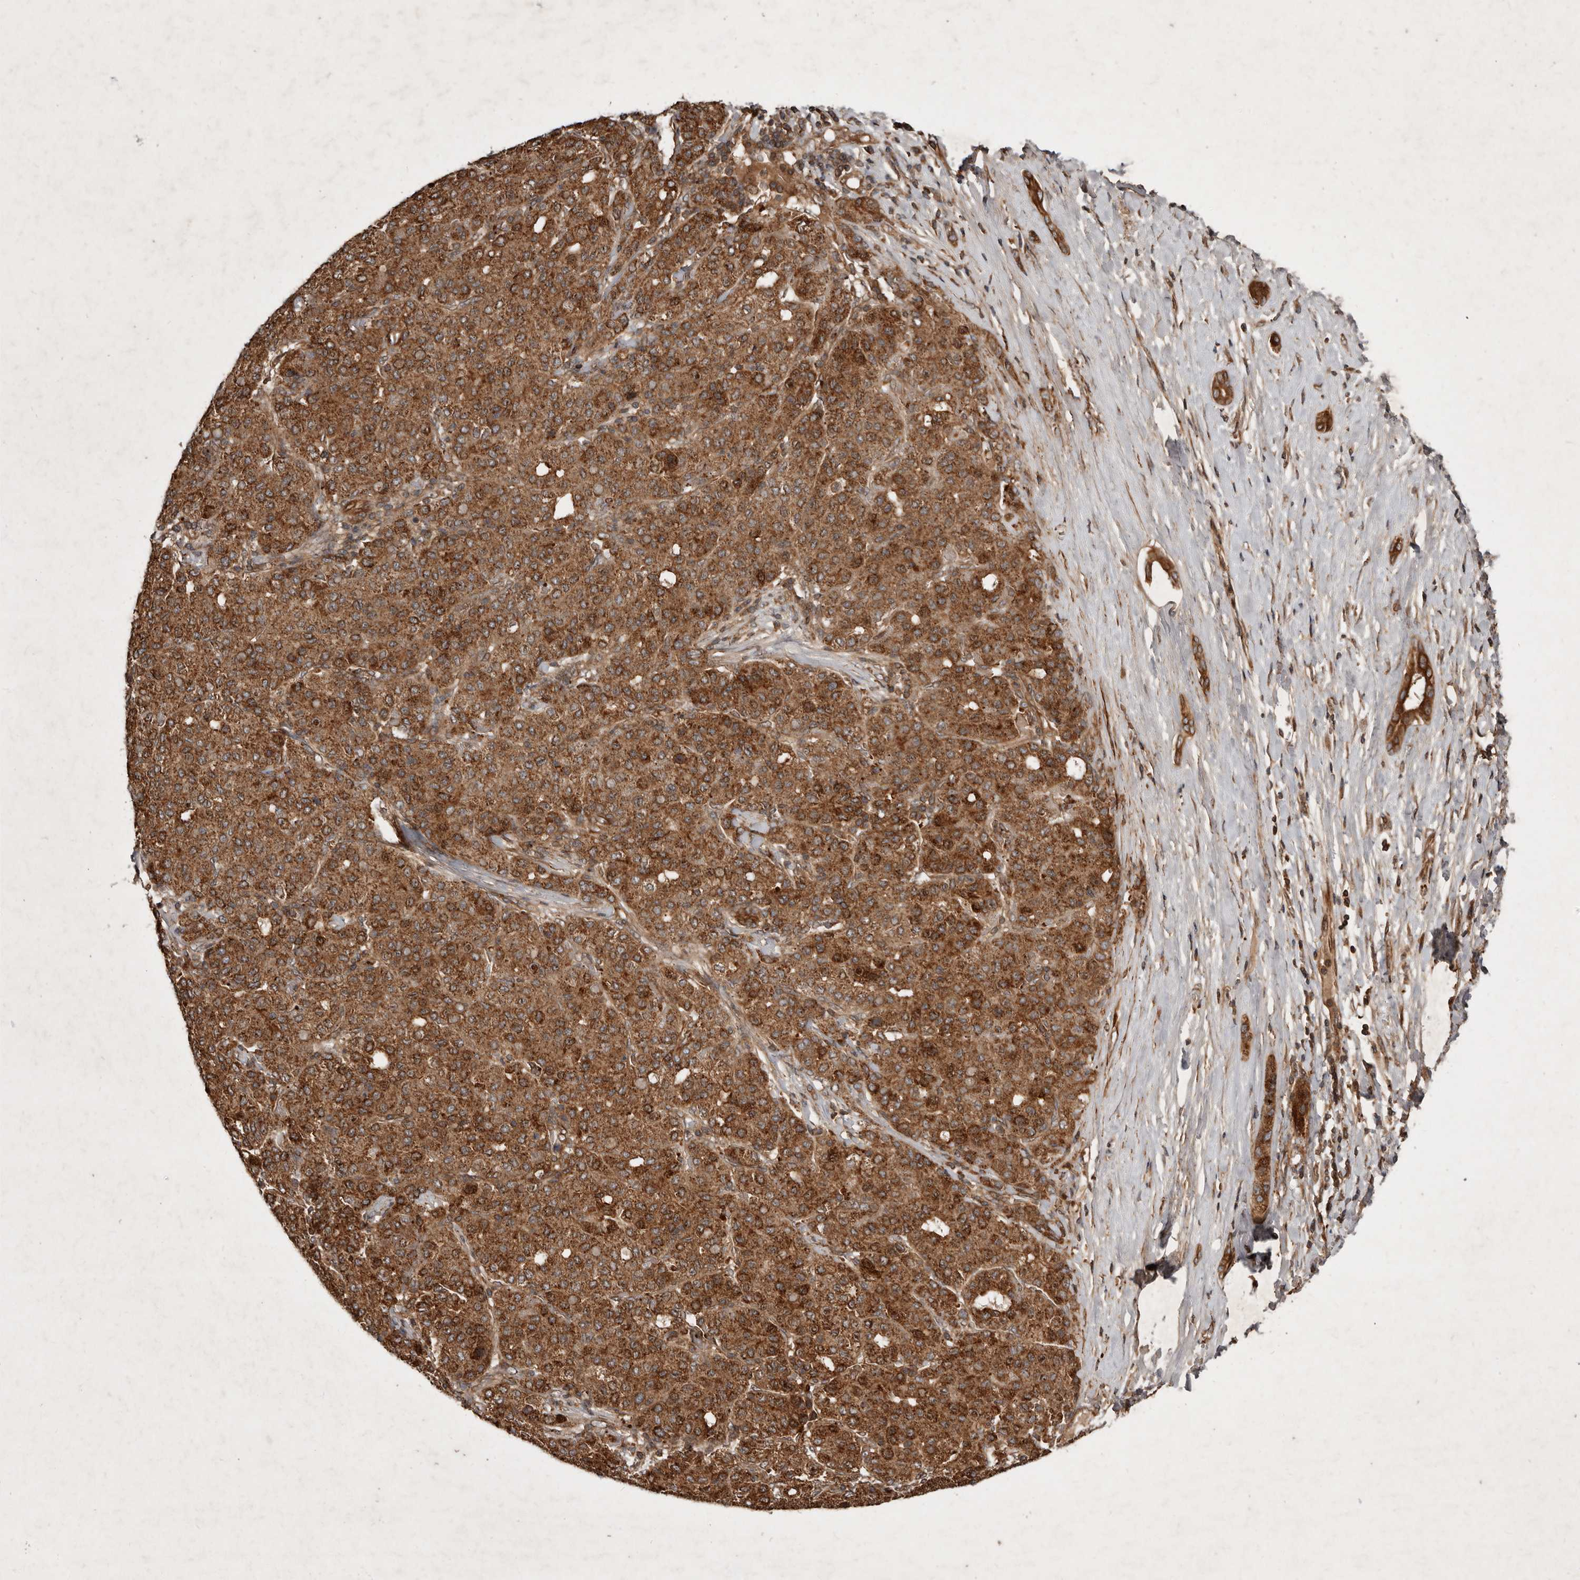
{"staining": {"intensity": "moderate", "quantity": ">75%", "location": "cytoplasmic/membranous"}, "tissue": "liver cancer", "cell_type": "Tumor cells", "image_type": "cancer", "snomed": [{"axis": "morphology", "description": "Carcinoma, Hepatocellular, NOS"}, {"axis": "topography", "description": "Liver"}], "caption": "An image of human liver cancer (hepatocellular carcinoma) stained for a protein displays moderate cytoplasmic/membranous brown staining in tumor cells. (brown staining indicates protein expression, while blue staining denotes nuclei).", "gene": "STK36", "patient": {"sex": "male", "age": 65}}